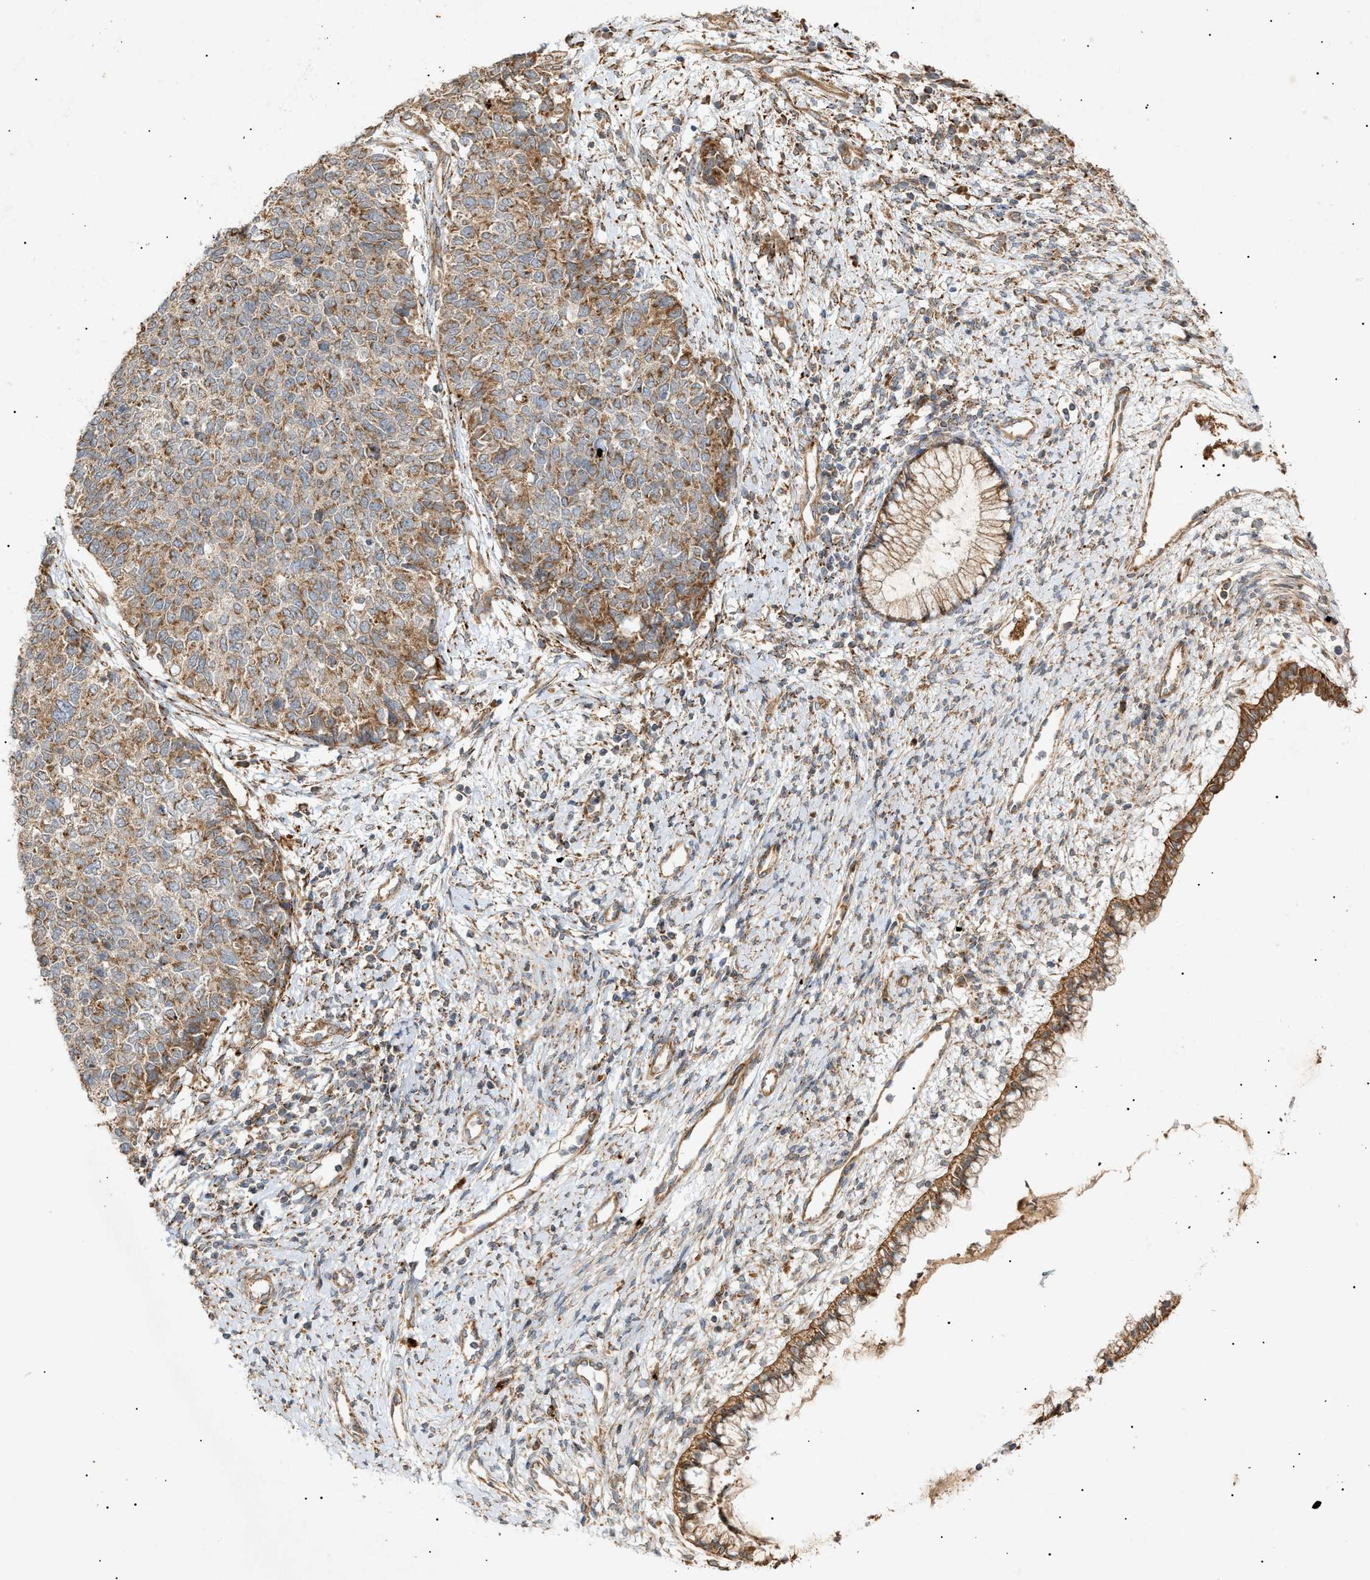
{"staining": {"intensity": "weak", "quantity": ">75%", "location": "cytoplasmic/membranous"}, "tissue": "cervical cancer", "cell_type": "Tumor cells", "image_type": "cancer", "snomed": [{"axis": "morphology", "description": "Squamous cell carcinoma, NOS"}, {"axis": "topography", "description": "Cervix"}], "caption": "Protein expression analysis of squamous cell carcinoma (cervical) reveals weak cytoplasmic/membranous expression in approximately >75% of tumor cells. (DAB (3,3'-diaminobenzidine) IHC with brightfield microscopy, high magnification).", "gene": "MTCH1", "patient": {"sex": "female", "age": 63}}